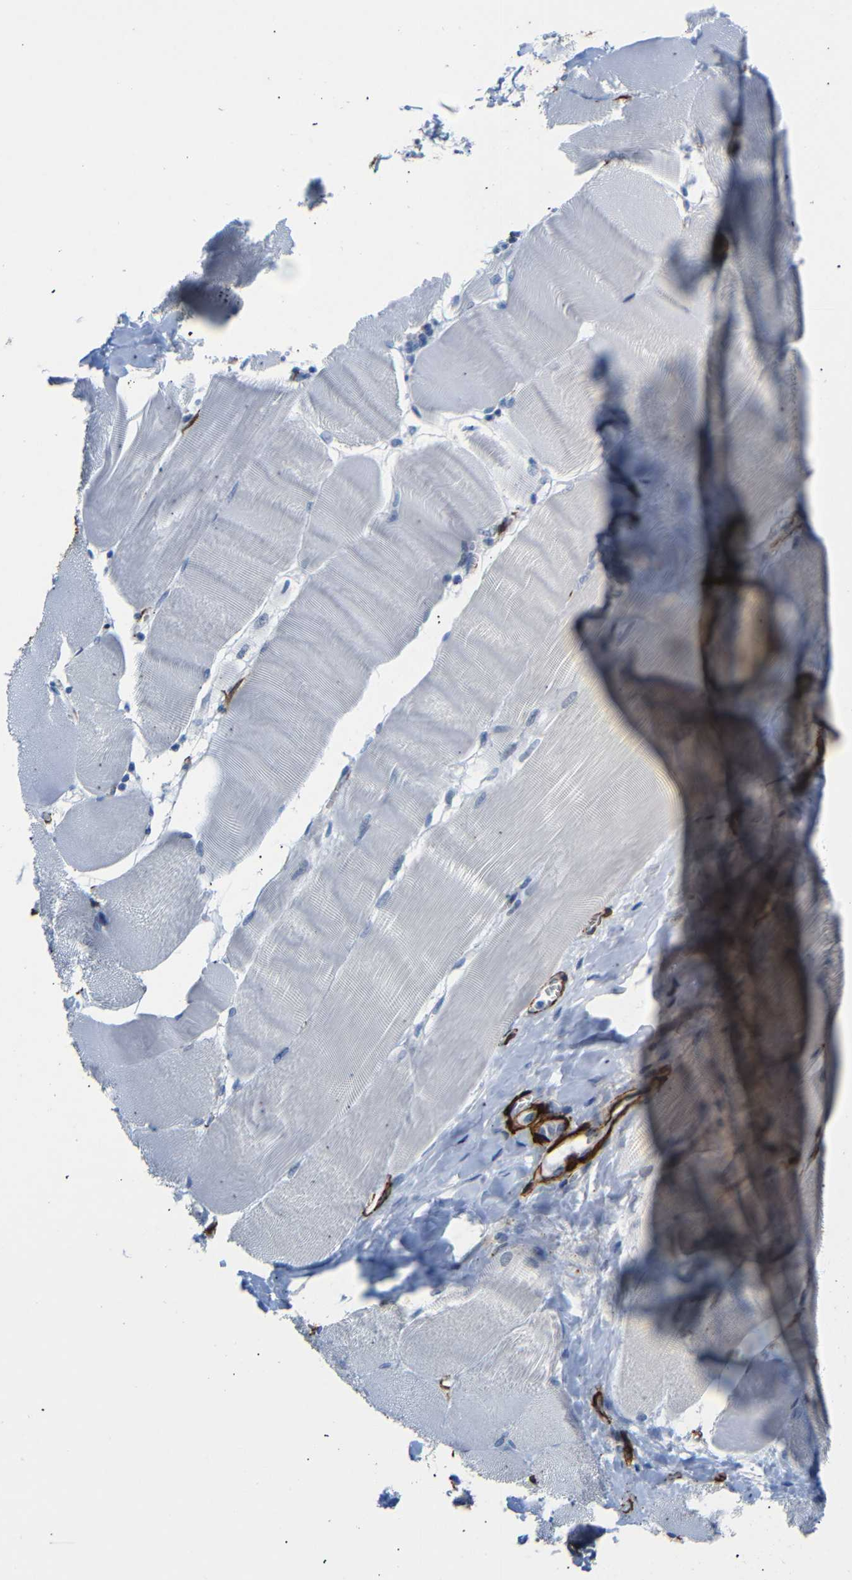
{"staining": {"intensity": "negative", "quantity": "none", "location": "none"}, "tissue": "skeletal muscle", "cell_type": "Myocytes", "image_type": "normal", "snomed": [{"axis": "morphology", "description": "Normal tissue, NOS"}, {"axis": "morphology", "description": "Squamous cell carcinoma, NOS"}, {"axis": "topography", "description": "Skeletal muscle"}], "caption": "This is an IHC image of benign skeletal muscle. There is no expression in myocytes.", "gene": "ACTA2", "patient": {"sex": "male", "age": 51}}